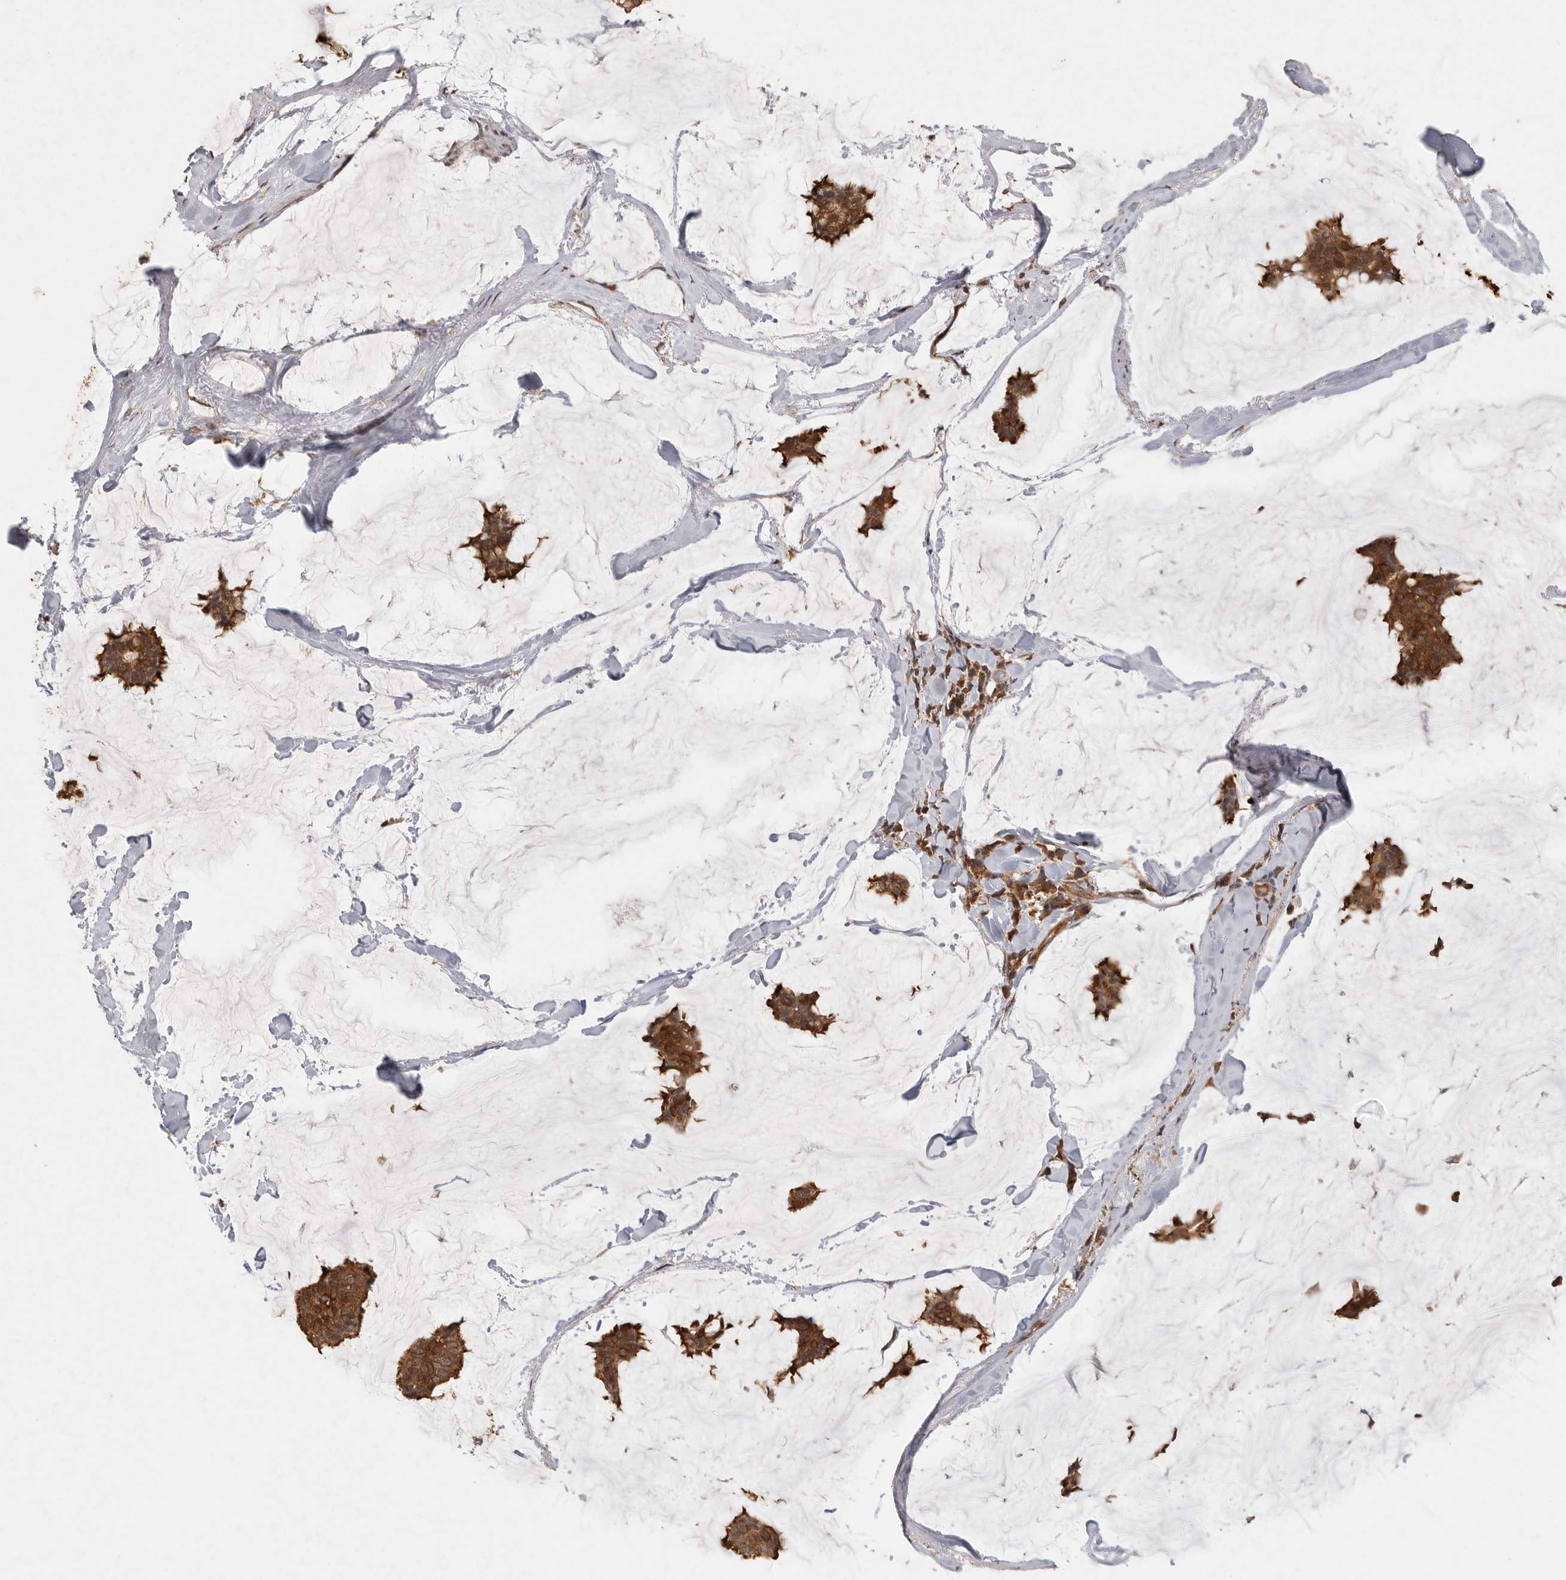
{"staining": {"intensity": "strong", "quantity": ">75%", "location": "cytoplasmic/membranous"}, "tissue": "breast cancer", "cell_type": "Tumor cells", "image_type": "cancer", "snomed": [{"axis": "morphology", "description": "Duct carcinoma"}, {"axis": "topography", "description": "Breast"}], "caption": "Immunohistochemistry (IHC) (DAB) staining of invasive ductal carcinoma (breast) shows strong cytoplasmic/membranous protein positivity in approximately >75% of tumor cells.", "gene": "CCT8", "patient": {"sex": "female", "age": 93}}